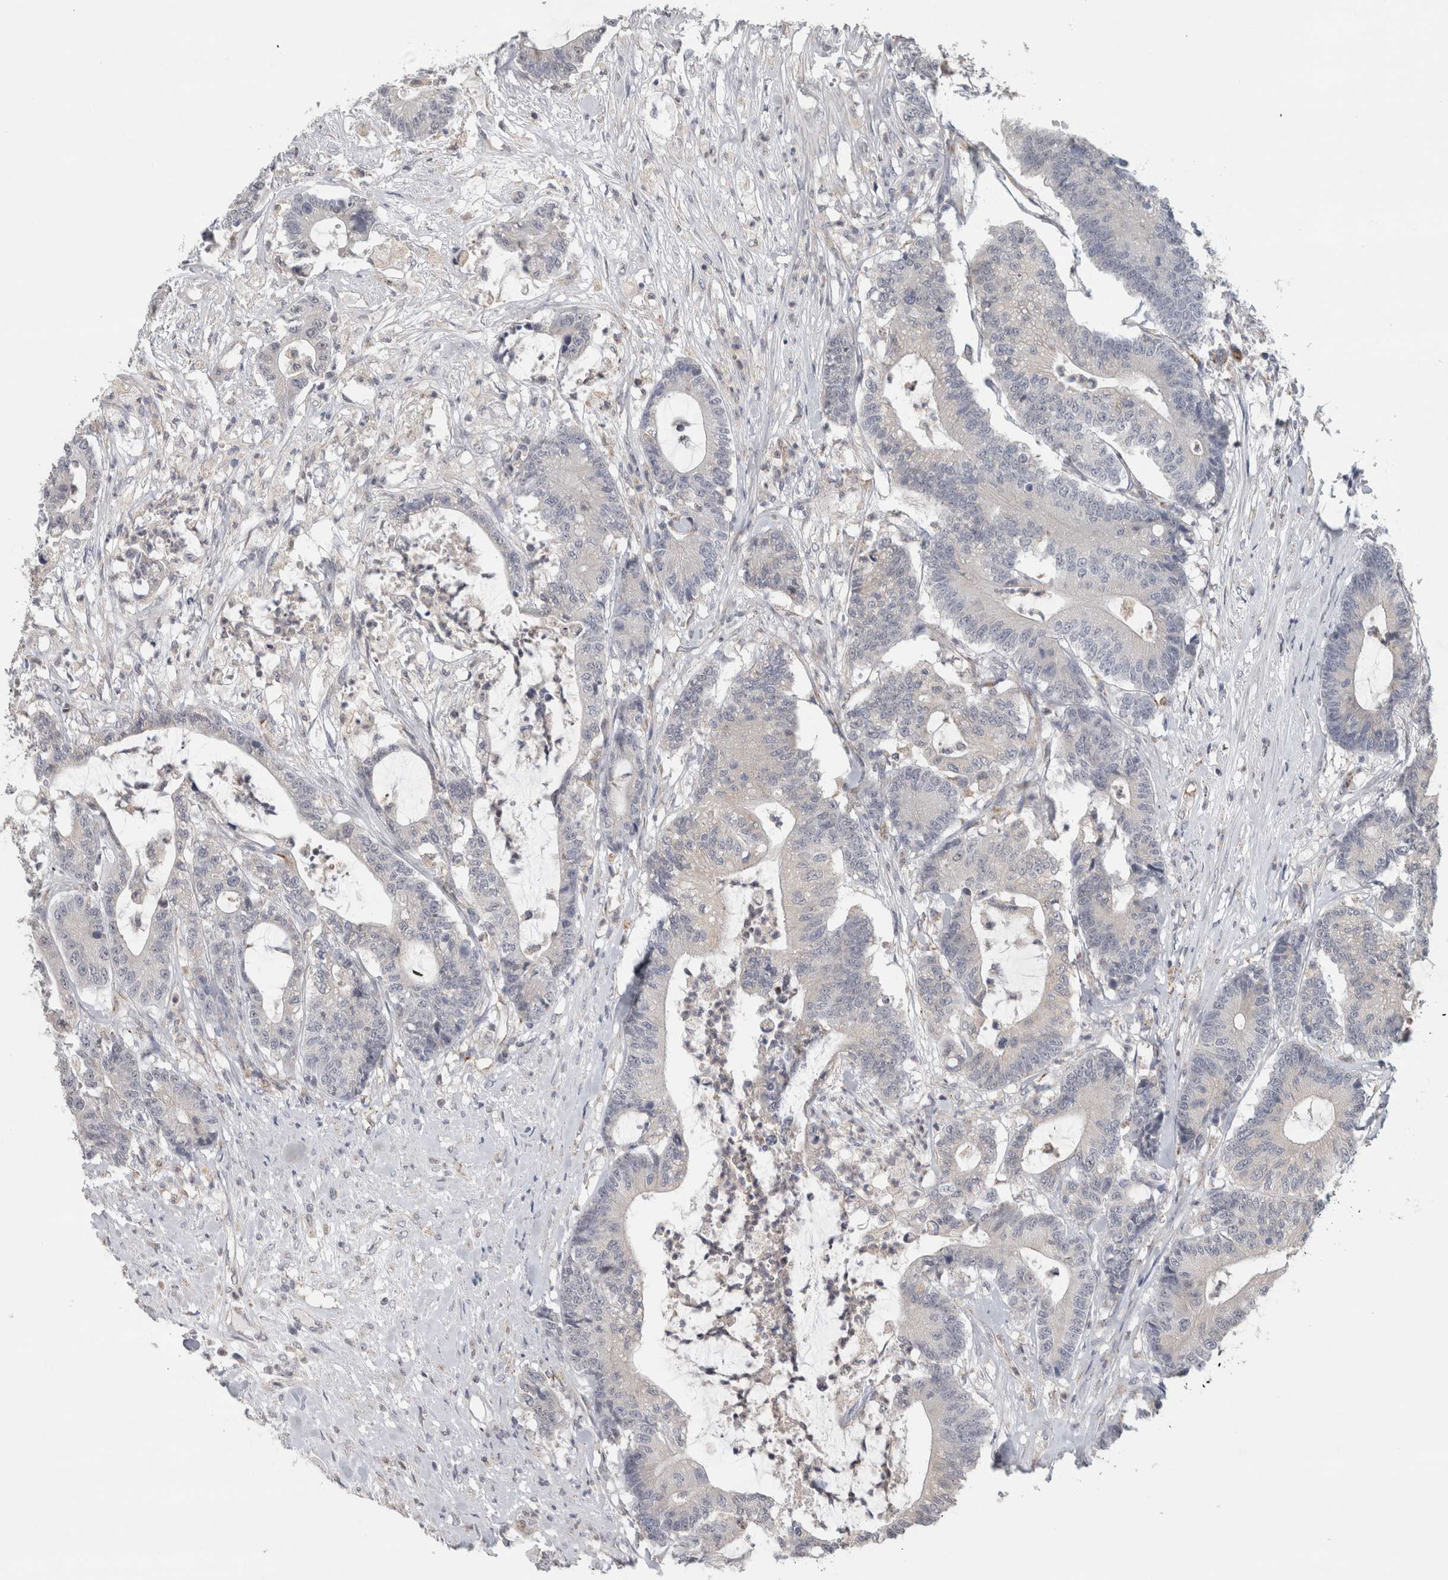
{"staining": {"intensity": "negative", "quantity": "none", "location": "none"}, "tissue": "colorectal cancer", "cell_type": "Tumor cells", "image_type": "cancer", "snomed": [{"axis": "morphology", "description": "Adenocarcinoma, NOS"}, {"axis": "topography", "description": "Colon"}], "caption": "High magnification brightfield microscopy of colorectal cancer stained with DAB (3,3'-diaminobenzidine) (brown) and counterstained with hematoxylin (blue): tumor cells show no significant positivity. Brightfield microscopy of immunohistochemistry stained with DAB (brown) and hematoxylin (blue), captured at high magnification.", "gene": "RAB18", "patient": {"sex": "female", "age": 84}}